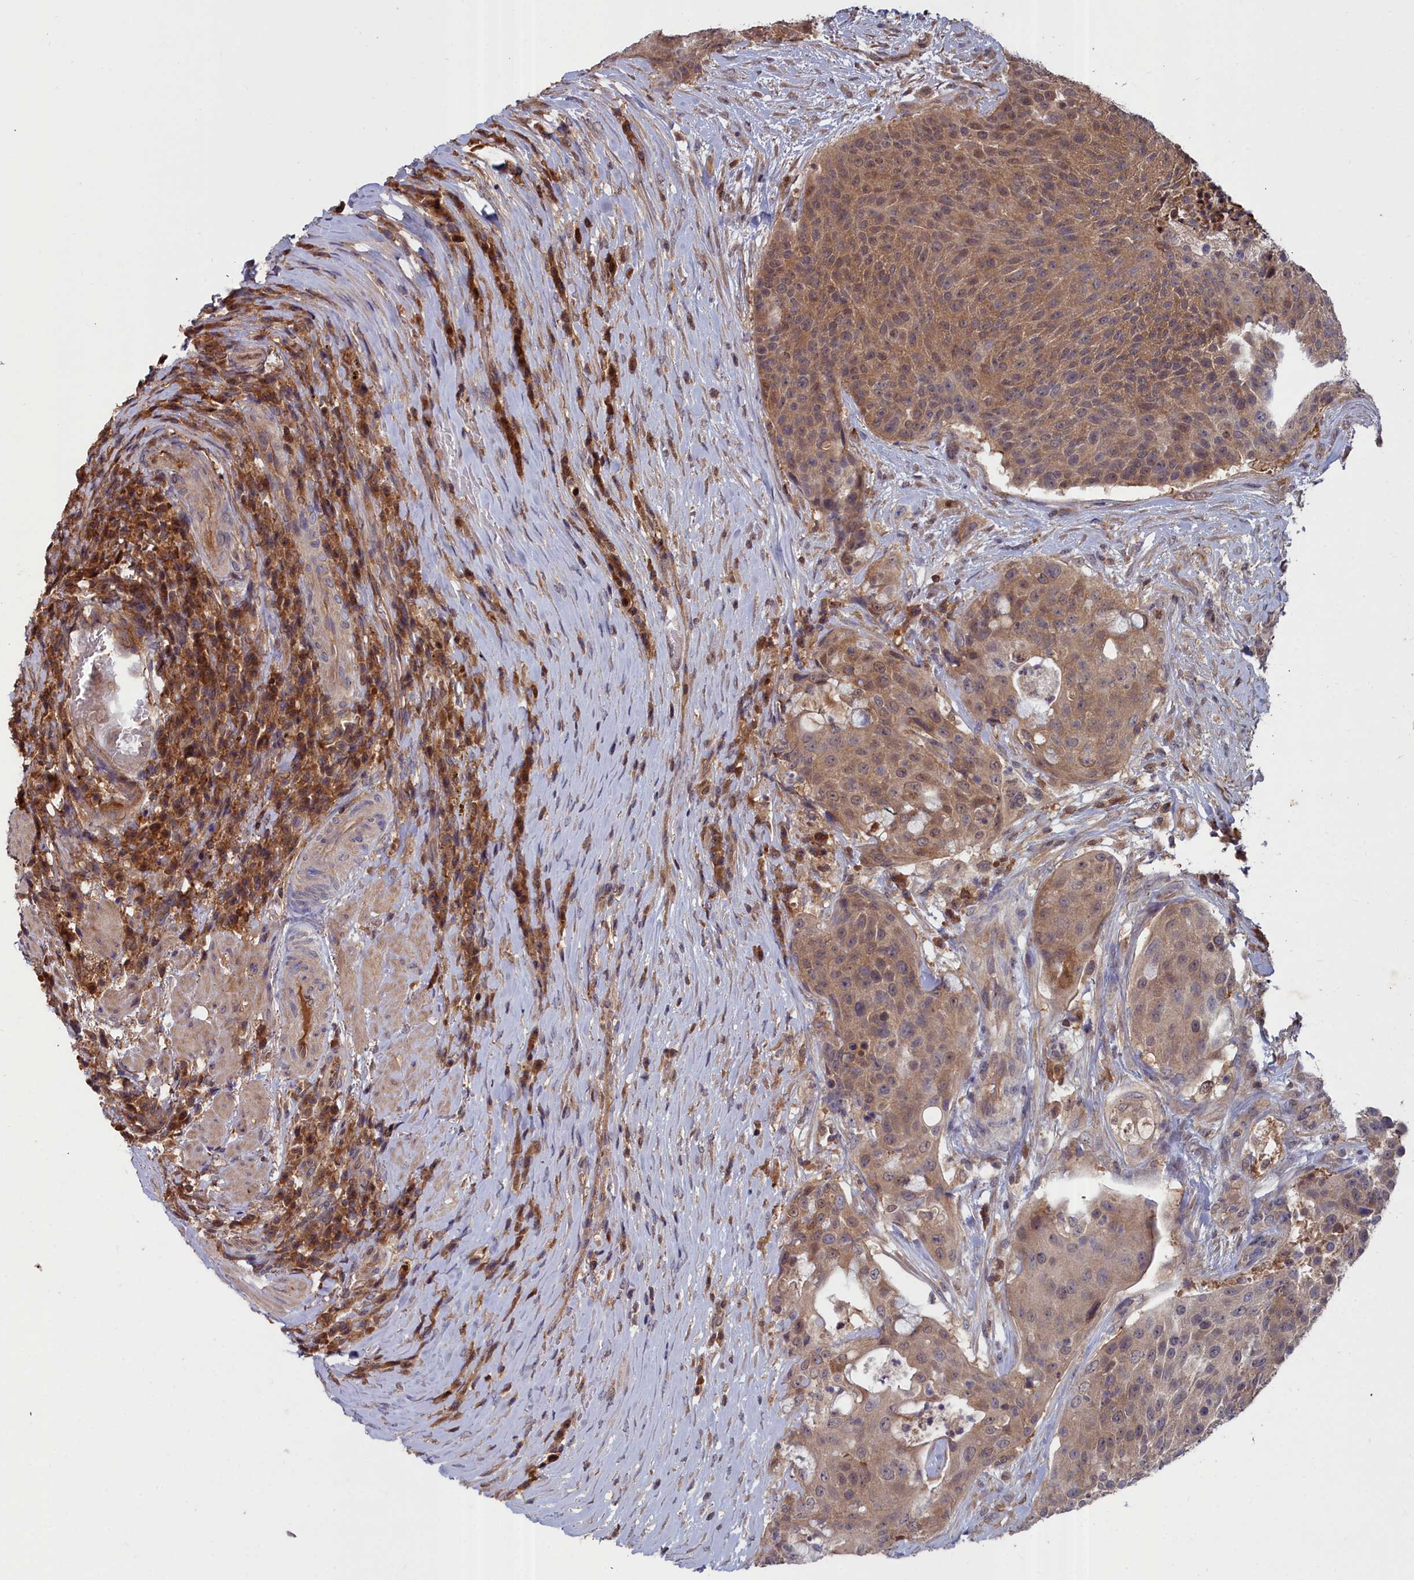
{"staining": {"intensity": "moderate", "quantity": ">75%", "location": "cytoplasmic/membranous"}, "tissue": "urothelial cancer", "cell_type": "Tumor cells", "image_type": "cancer", "snomed": [{"axis": "morphology", "description": "Urothelial carcinoma, High grade"}, {"axis": "topography", "description": "Urinary bladder"}], "caption": "Immunohistochemistry of human high-grade urothelial carcinoma displays medium levels of moderate cytoplasmic/membranous expression in about >75% of tumor cells.", "gene": "GFRA2", "patient": {"sex": "female", "age": 63}}